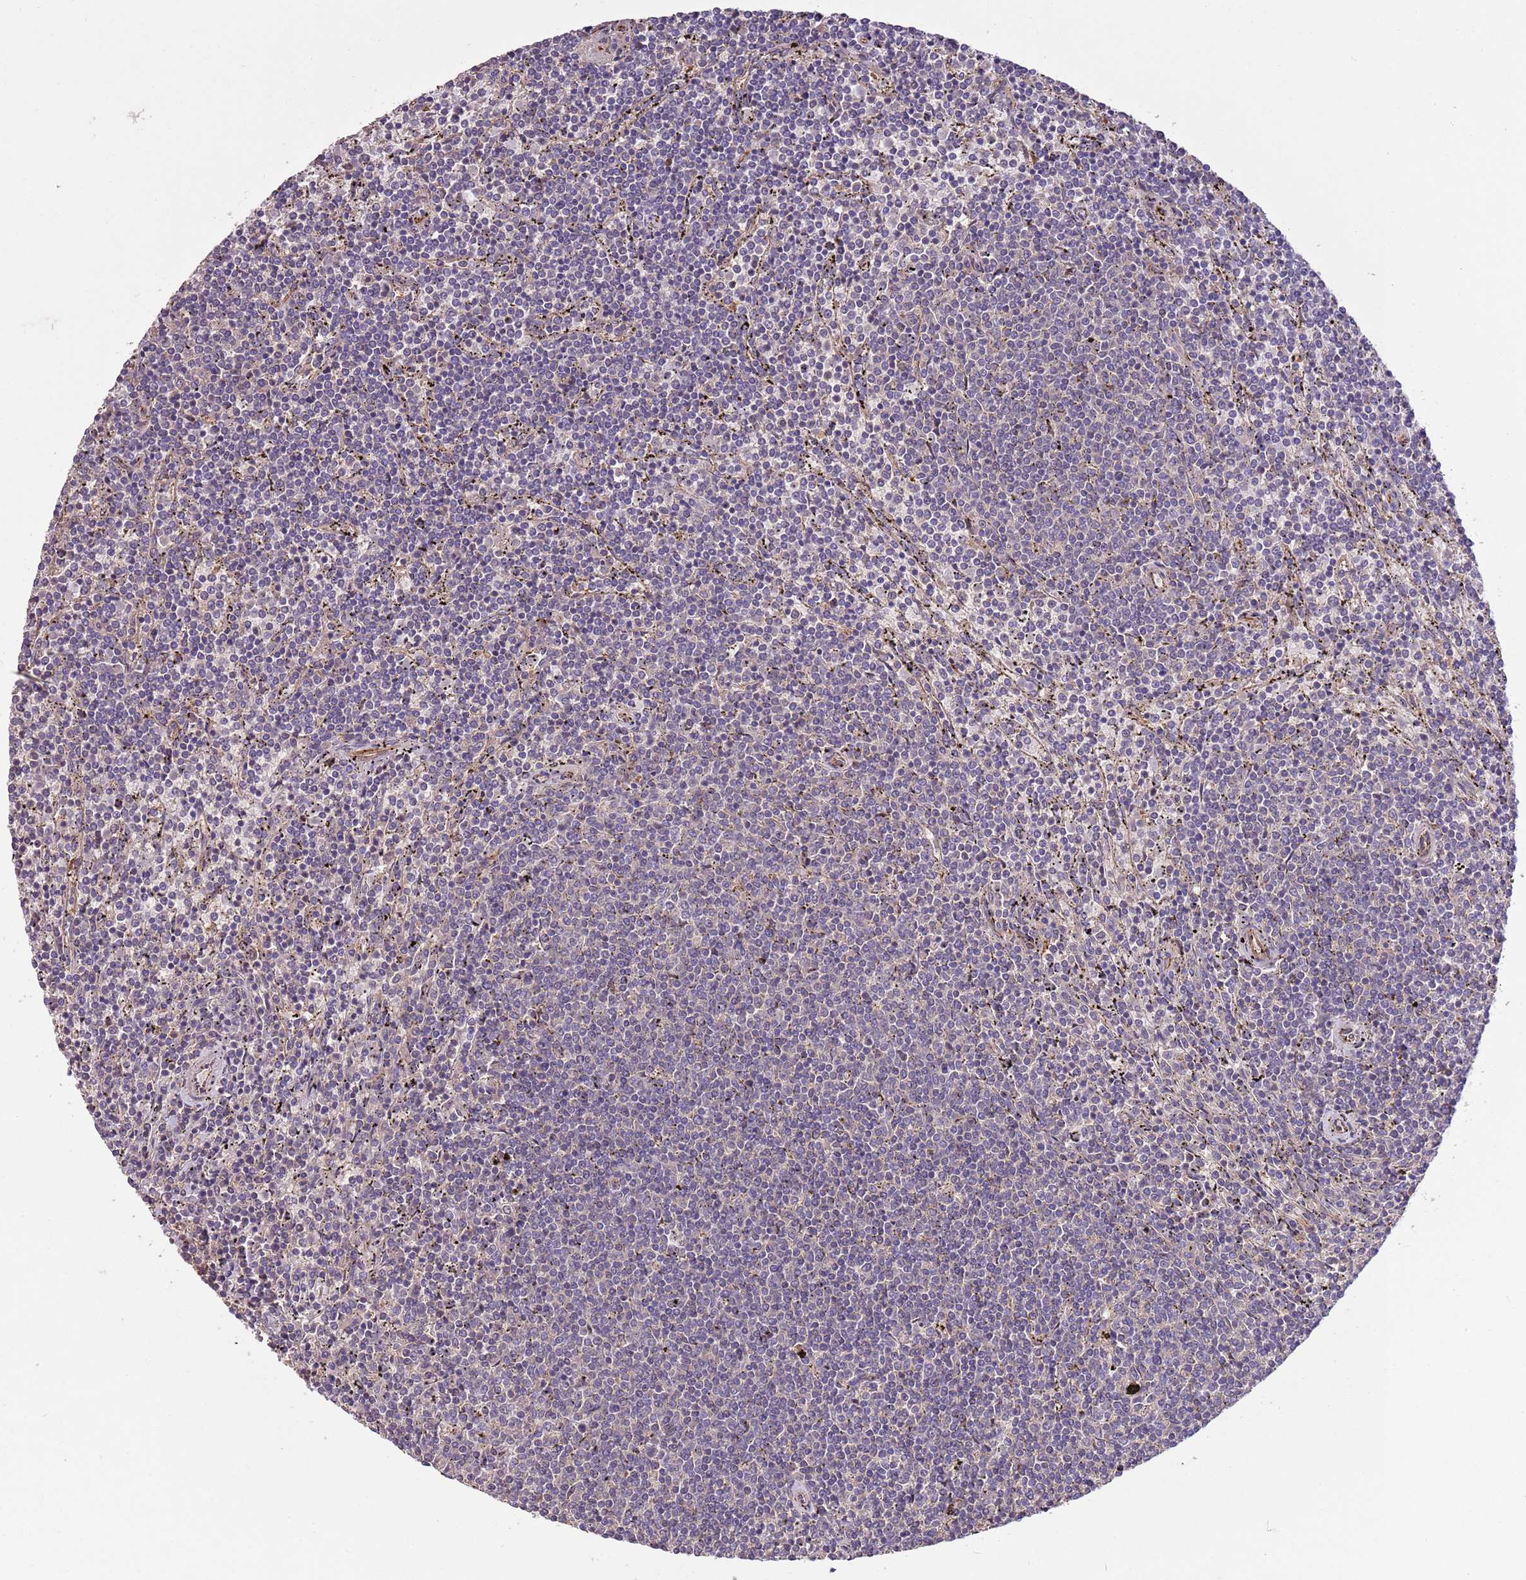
{"staining": {"intensity": "negative", "quantity": "none", "location": "none"}, "tissue": "lymphoma", "cell_type": "Tumor cells", "image_type": "cancer", "snomed": [{"axis": "morphology", "description": "Malignant lymphoma, non-Hodgkin's type, Low grade"}, {"axis": "topography", "description": "Spleen"}], "caption": "The histopathology image reveals no significant positivity in tumor cells of lymphoma.", "gene": "FAM89B", "patient": {"sex": "female", "age": 50}}